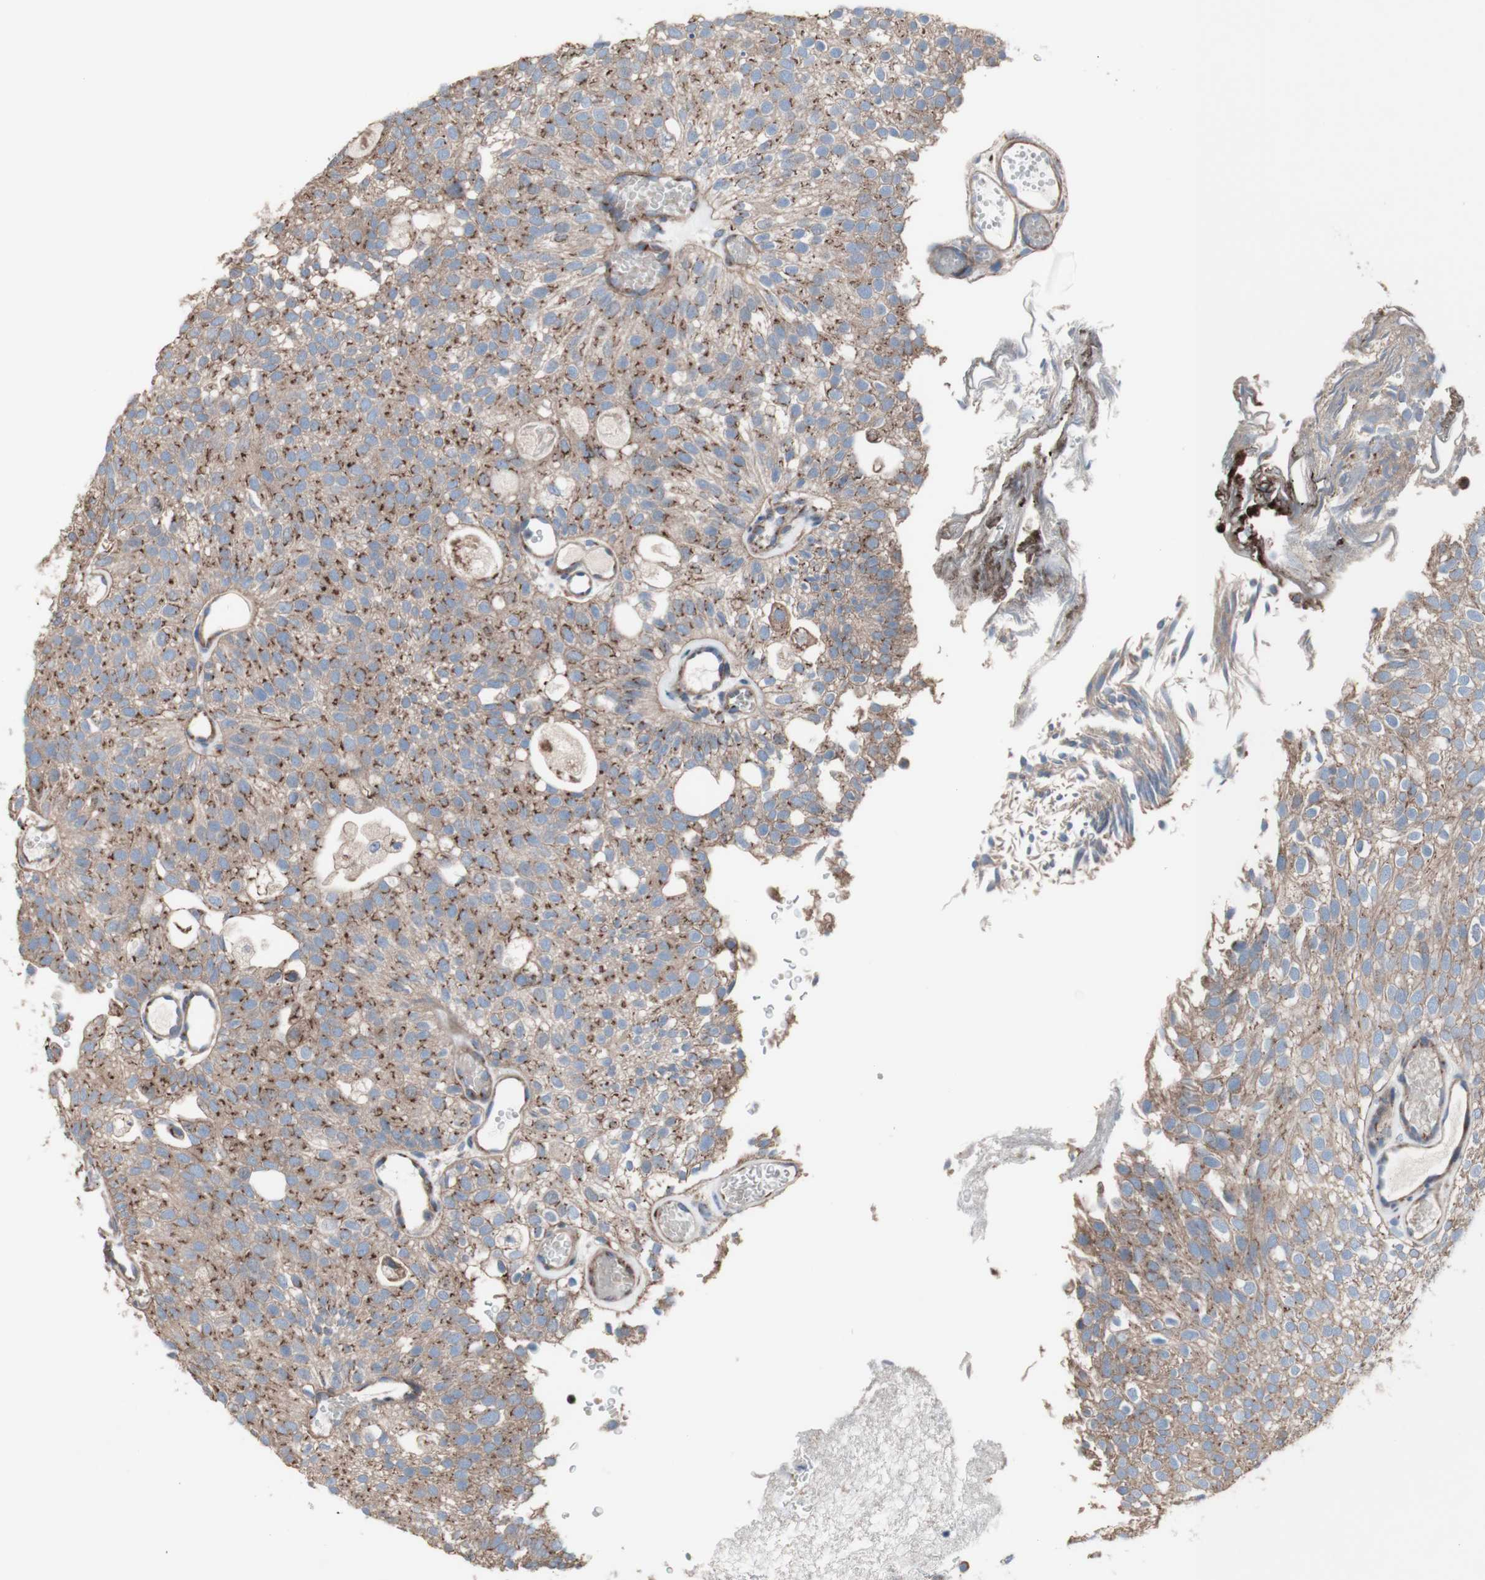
{"staining": {"intensity": "moderate", "quantity": ">75%", "location": "cytoplasmic/membranous"}, "tissue": "urothelial cancer", "cell_type": "Tumor cells", "image_type": "cancer", "snomed": [{"axis": "morphology", "description": "Urothelial carcinoma, Low grade"}, {"axis": "topography", "description": "Urinary bladder"}], "caption": "High-power microscopy captured an IHC photomicrograph of urothelial cancer, revealing moderate cytoplasmic/membranous staining in approximately >75% of tumor cells. The staining is performed using DAB (3,3'-diaminobenzidine) brown chromogen to label protein expression. The nuclei are counter-stained blue using hematoxylin.", "gene": "COPB1", "patient": {"sex": "male", "age": 78}}